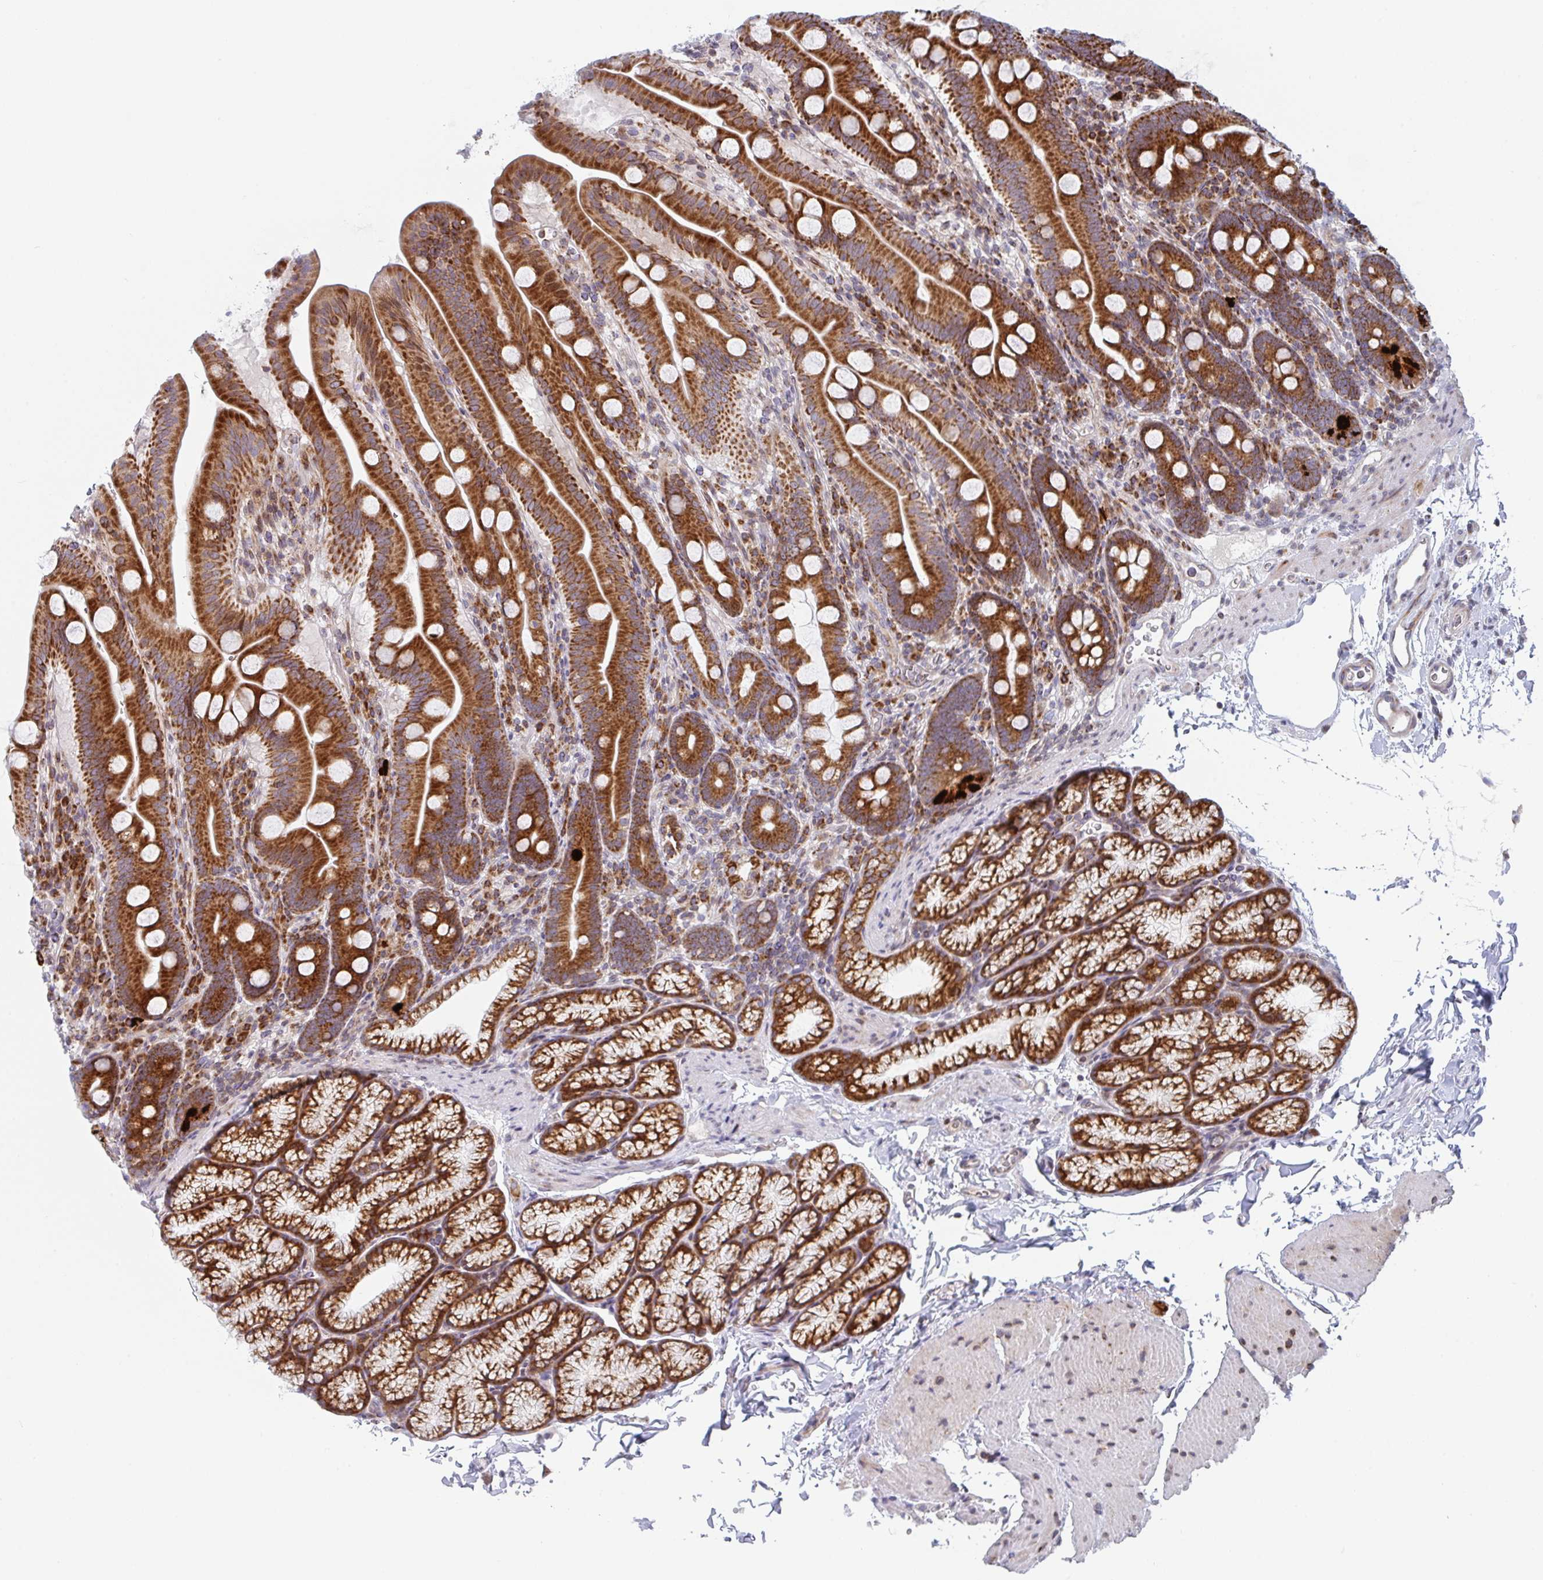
{"staining": {"intensity": "strong", "quantity": ">75%", "location": "cytoplasmic/membranous"}, "tissue": "duodenum", "cell_type": "Glandular cells", "image_type": "normal", "snomed": [{"axis": "morphology", "description": "Normal tissue, NOS"}, {"axis": "topography", "description": "Duodenum"}], "caption": "Benign duodenum reveals strong cytoplasmic/membranous expression in about >75% of glandular cells.", "gene": "PRKCH", "patient": {"sex": "male", "age": 59}}